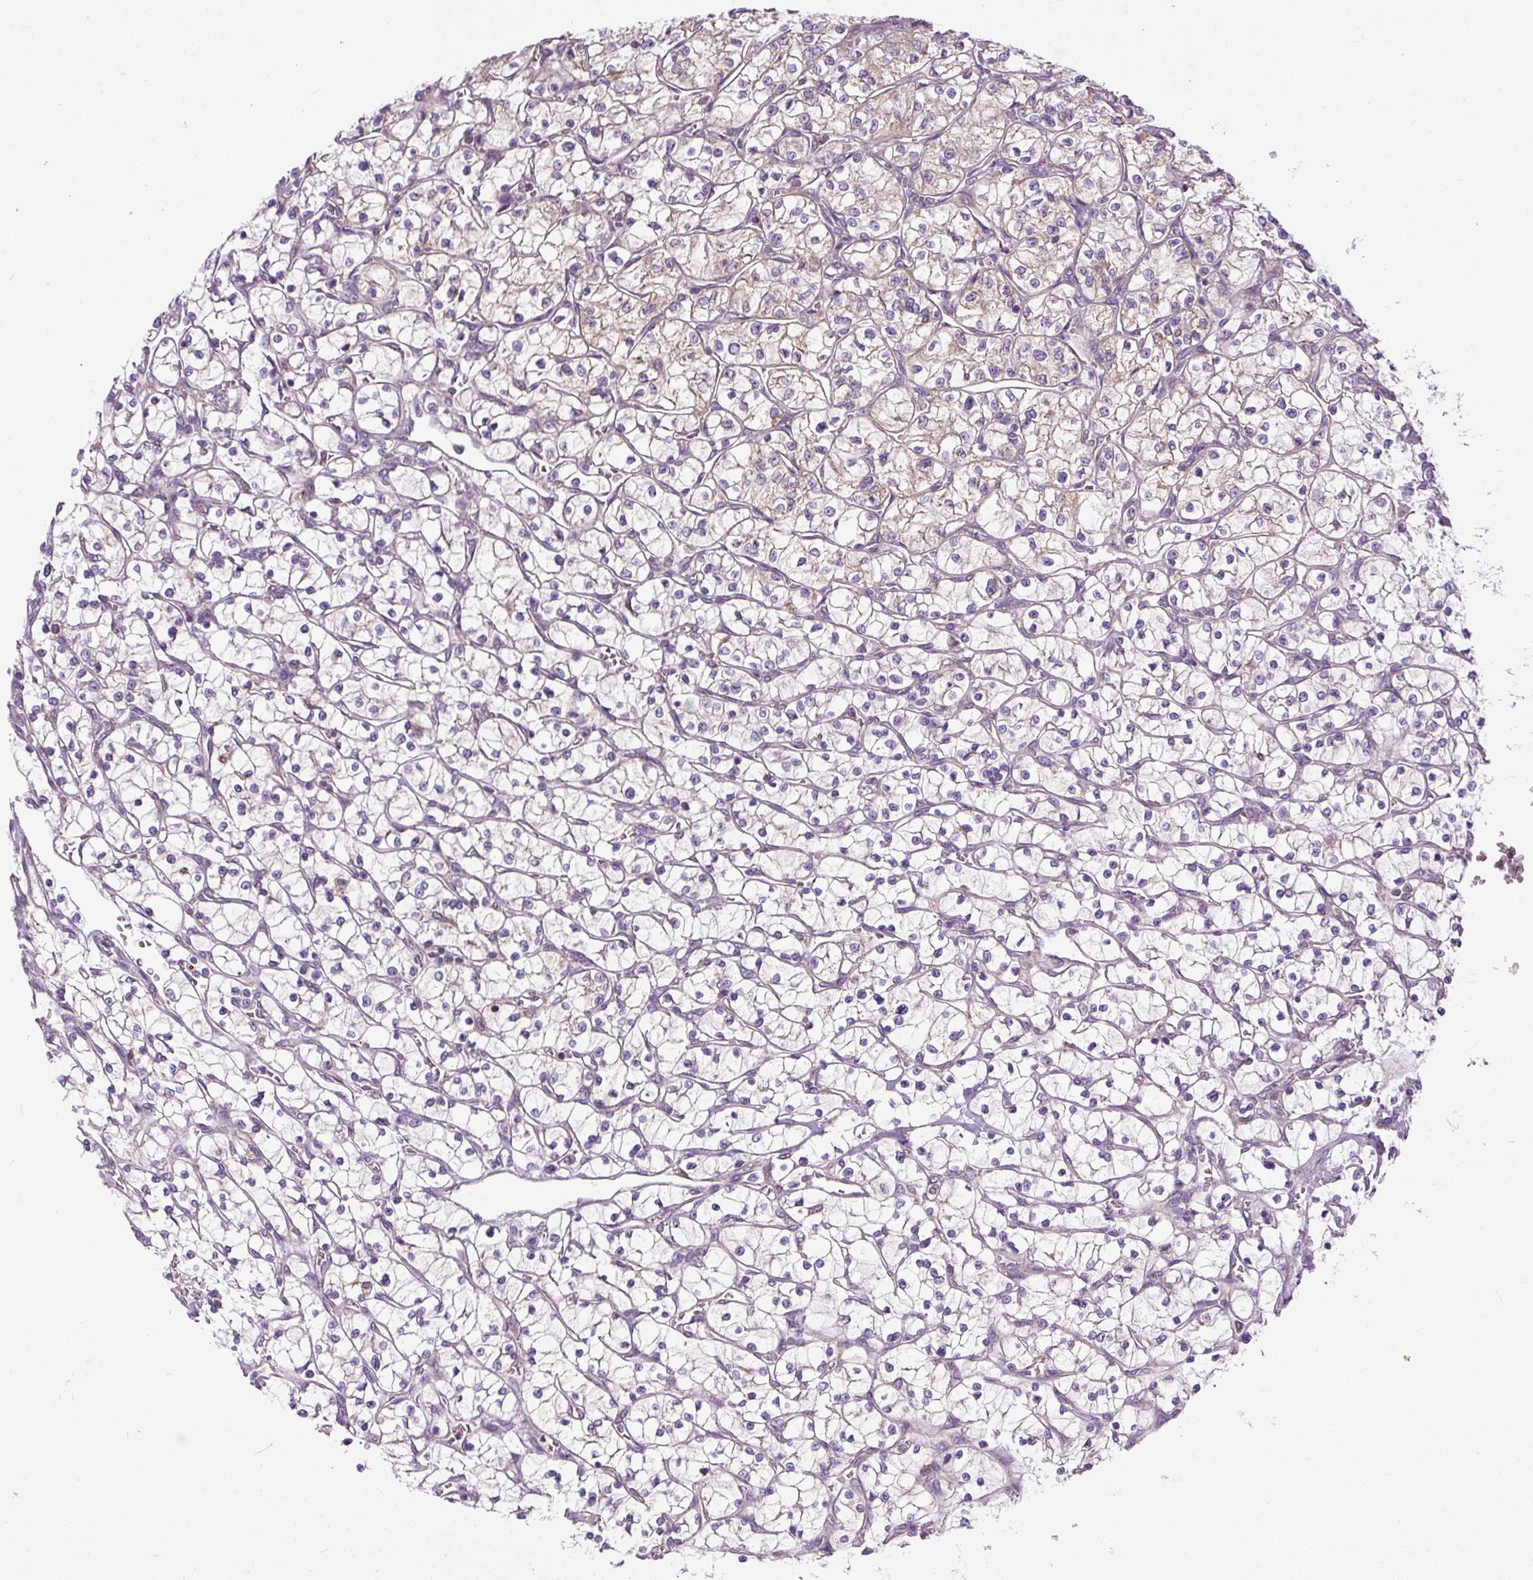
{"staining": {"intensity": "weak", "quantity": "<25%", "location": "cytoplasmic/membranous"}, "tissue": "renal cancer", "cell_type": "Tumor cells", "image_type": "cancer", "snomed": [{"axis": "morphology", "description": "Adenocarcinoma, NOS"}, {"axis": "topography", "description": "Kidney"}], "caption": "Human renal adenocarcinoma stained for a protein using immunohistochemistry (IHC) reveals no positivity in tumor cells.", "gene": "TM2D3", "patient": {"sex": "female", "age": 64}}